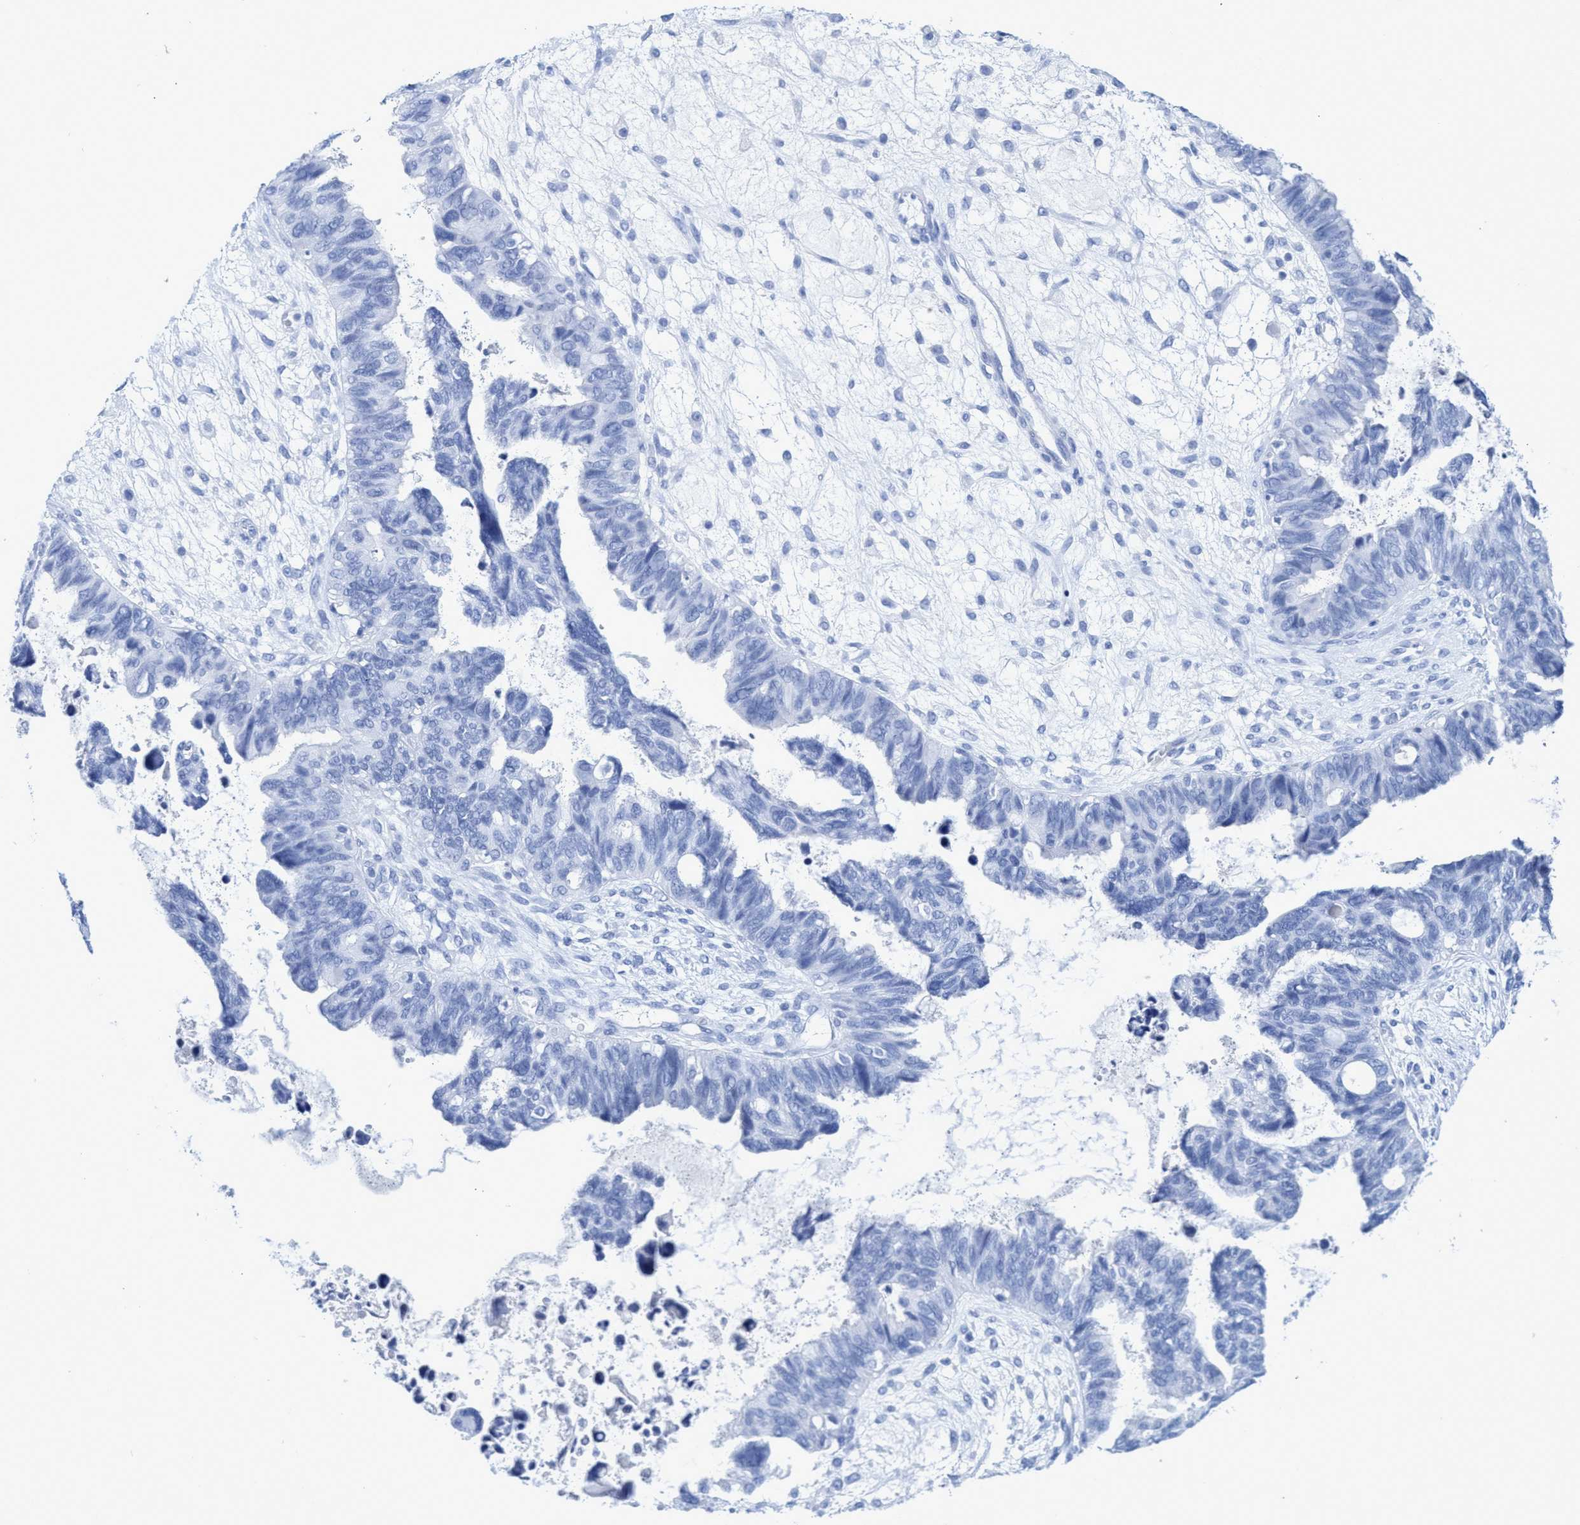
{"staining": {"intensity": "negative", "quantity": "none", "location": "none"}, "tissue": "ovarian cancer", "cell_type": "Tumor cells", "image_type": "cancer", "snomed": [{"axis": "morphology", "description": "Cystadenocarcinoma, serous, NOS"}, {"axis": "topography", "description": "Ovary"}], "caption": "Tumor cells show no significant protein expression in serous cystadenocarcinoma (ovarian).", "gene": "INSL6", "patient": {"sex": "female", "age": 79}}